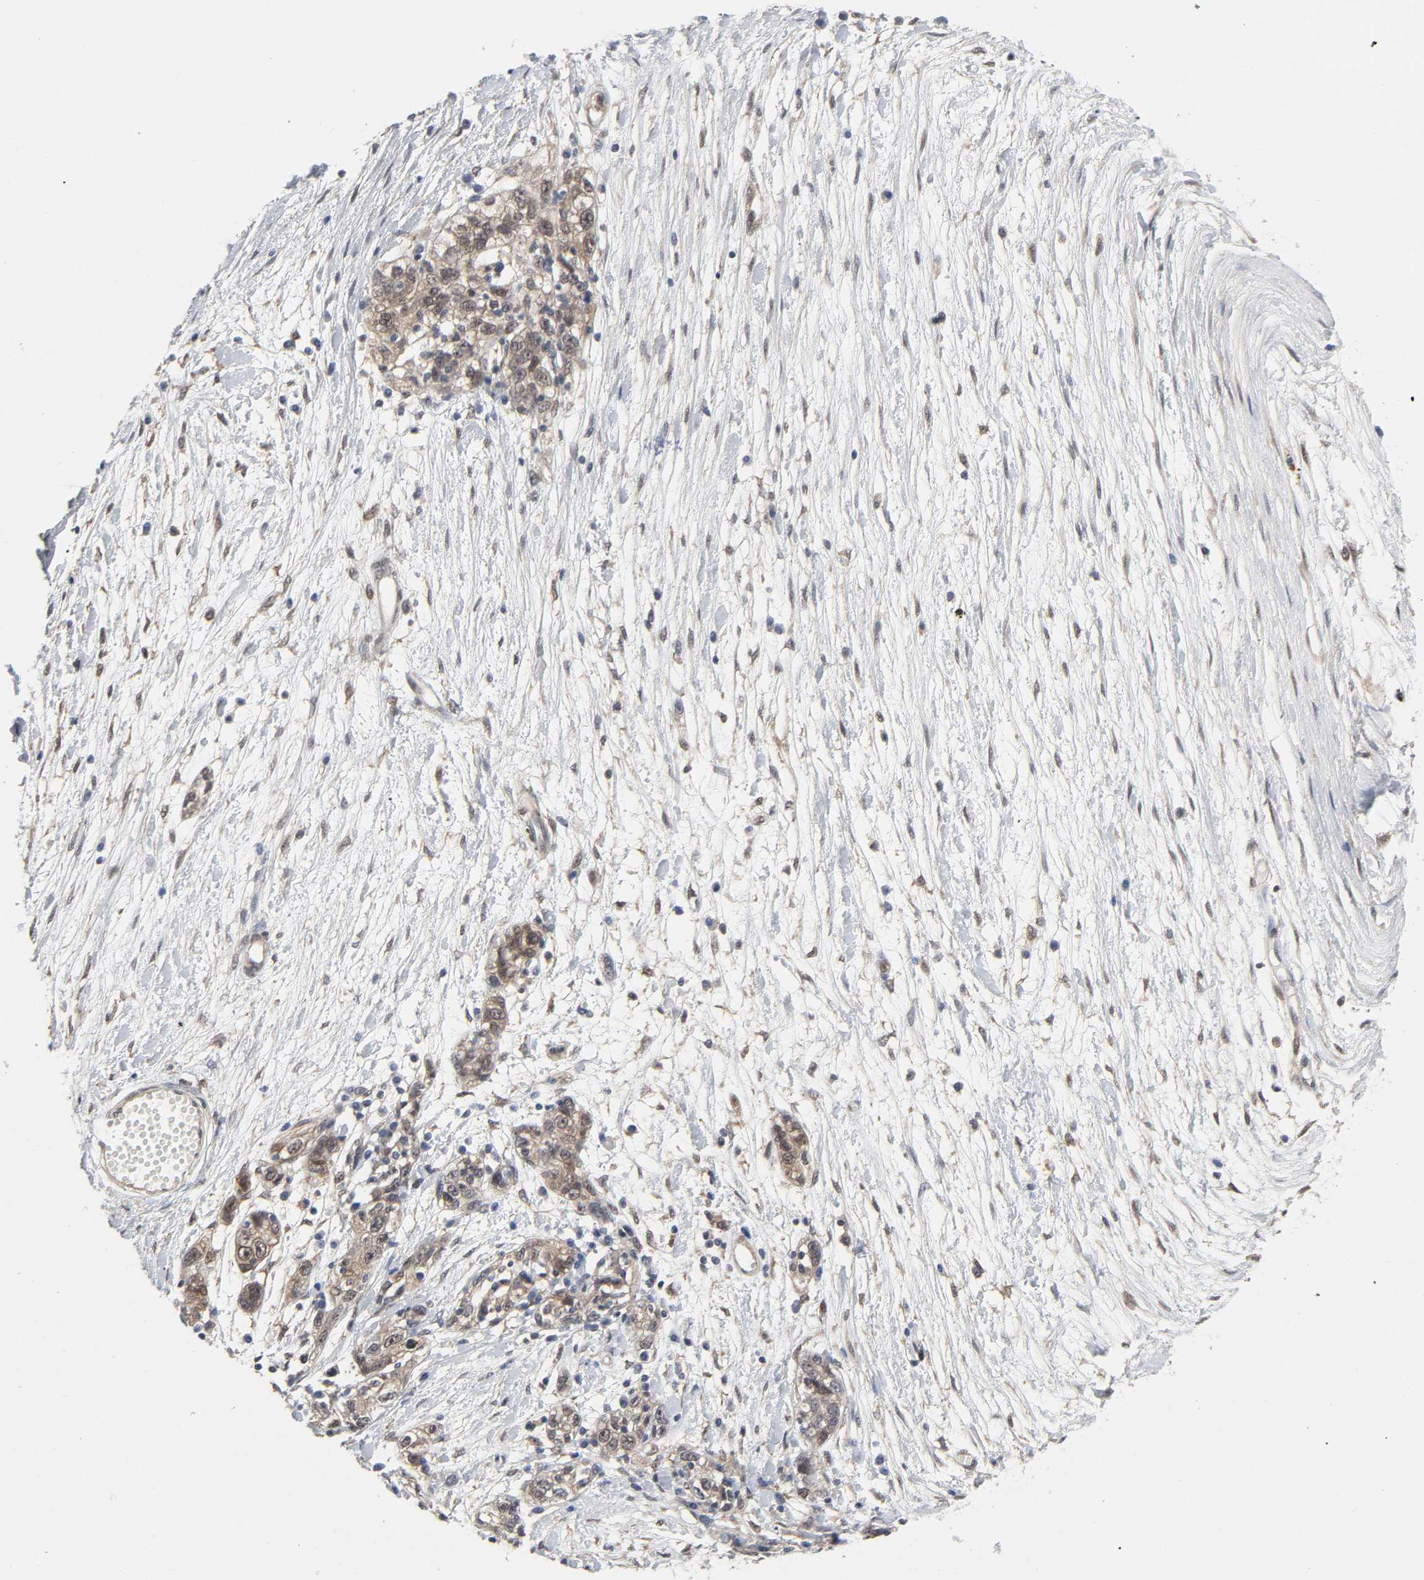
{"staining": {"intensity": "moderate", "quantity": ">75%", "location": "cytoplasmic/membranous,nuclear"}, "tissue": "ovarian cancer", "cell_type": "Tumor cells", "image_type": "cancer", "snomed": [{"axis": "morphology", "description": "Cystadenocarcinoma, serous, NOS"}, {"axis": "topography", "description": "Ovary"}], "caption": "A high-resolution micrograph shows immunohistochemistry staining of serous cystadenocarcinoma (ovarian), which shows moderate cytoplasmic/membranous and nuclear staining in about >75% of tumor cells.", "gene": "PTEN", "patient": {"sex": "female", "age": 71}}